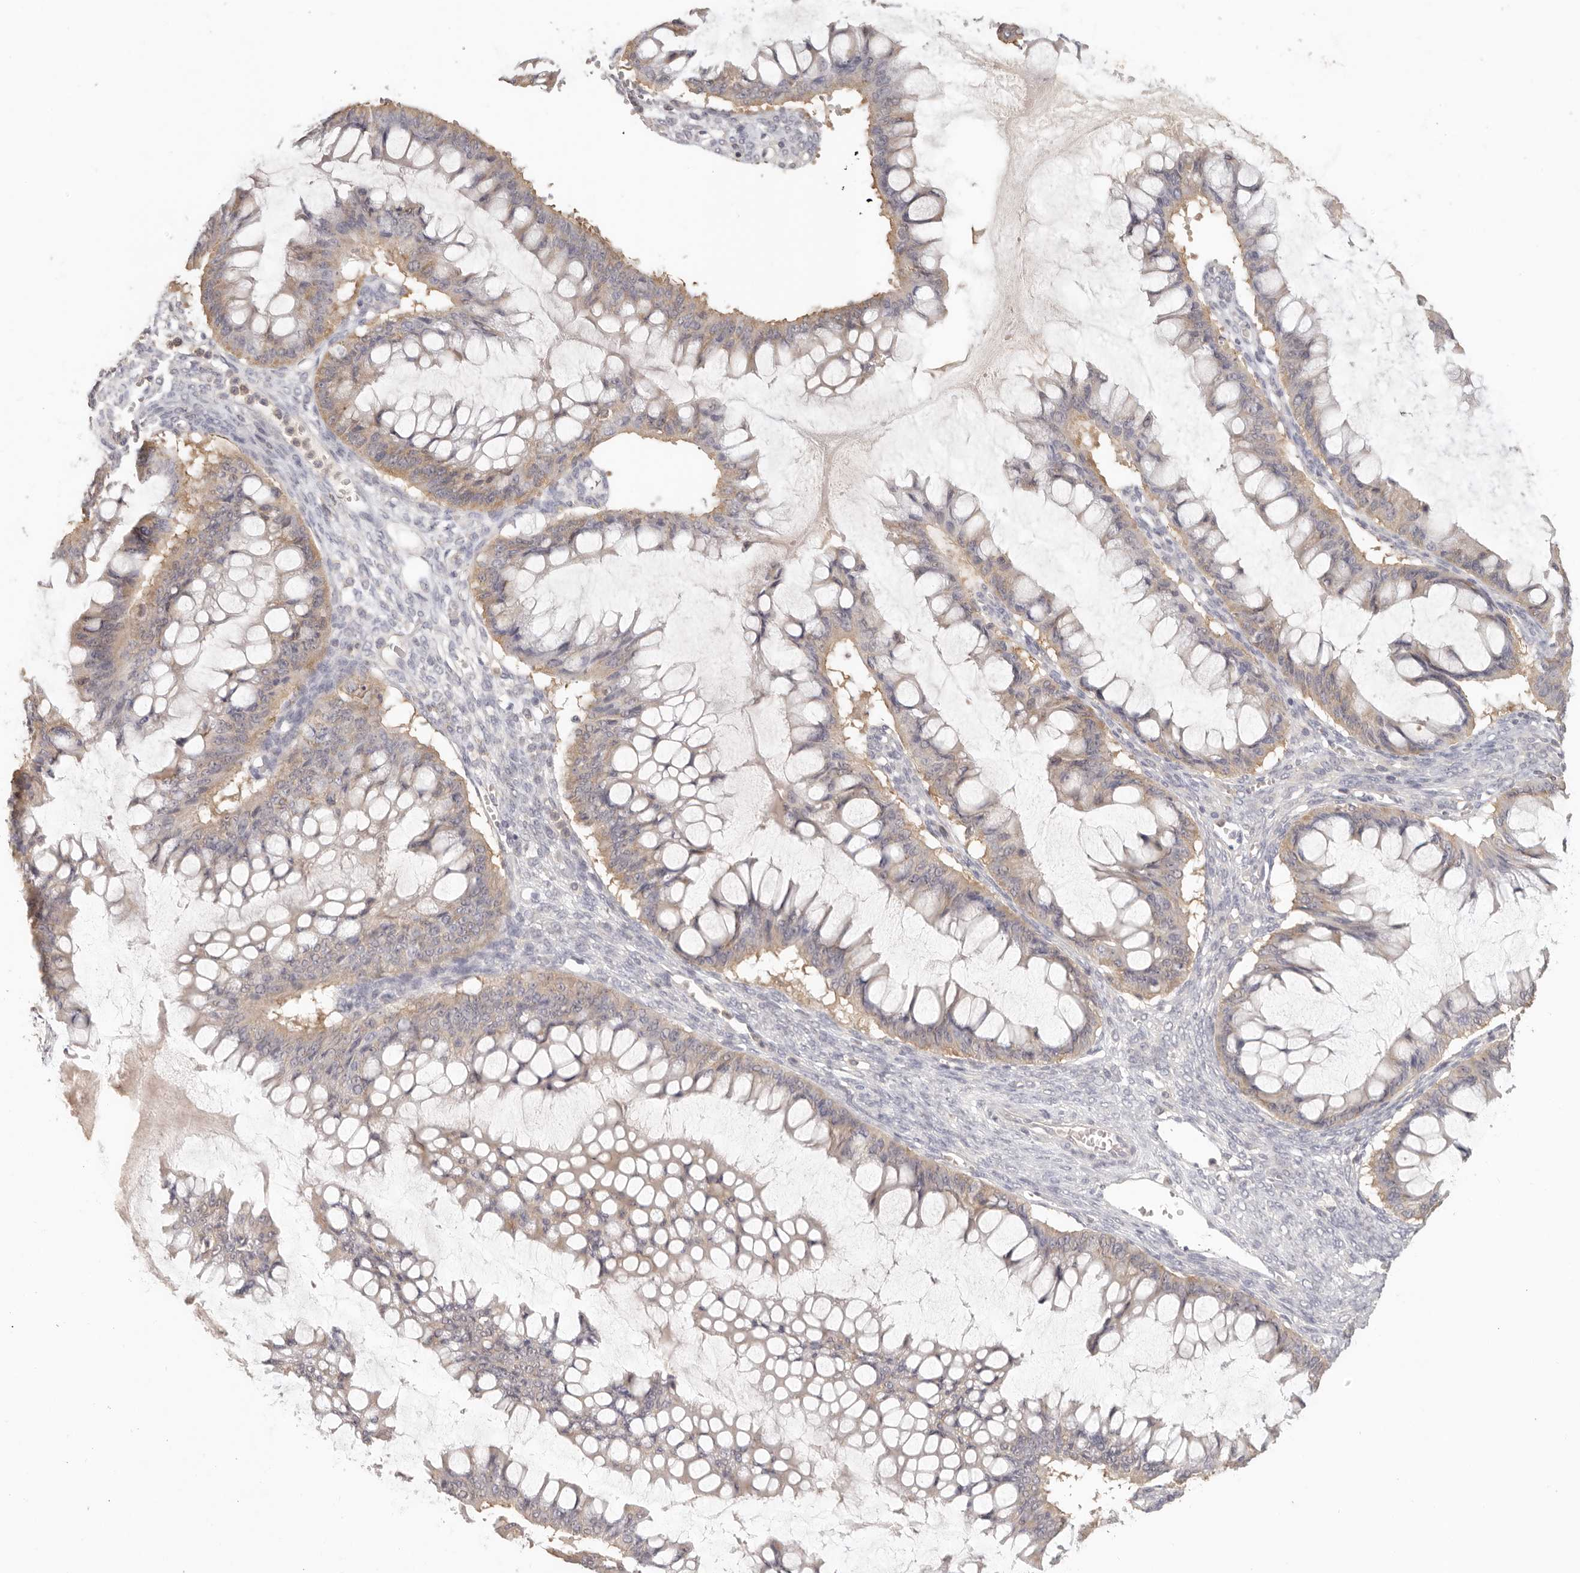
{"staining": {"intensity": "weak", "quantity": ">75%", "location": "cytoplasmic/membranous"}, "tissue": "ovarian cancer", "cell_type": "Tumor cells", "image_type": "cancer", "snomed": [{"axis": "morphology", "description": "Cystadenocarcinoma, mucinous, NOS"}, {"axis": "topography", "description": "Ovary"}], "caption": "High-power microscopy captured an immunohistochemistry (IHC) micrograph of ovarian cancer, revealing weak cytoplasmic/membranous expression in about >75% of tumor cells.", "gene": "CSK", "patient": {"sex": "female", "age": 73}}